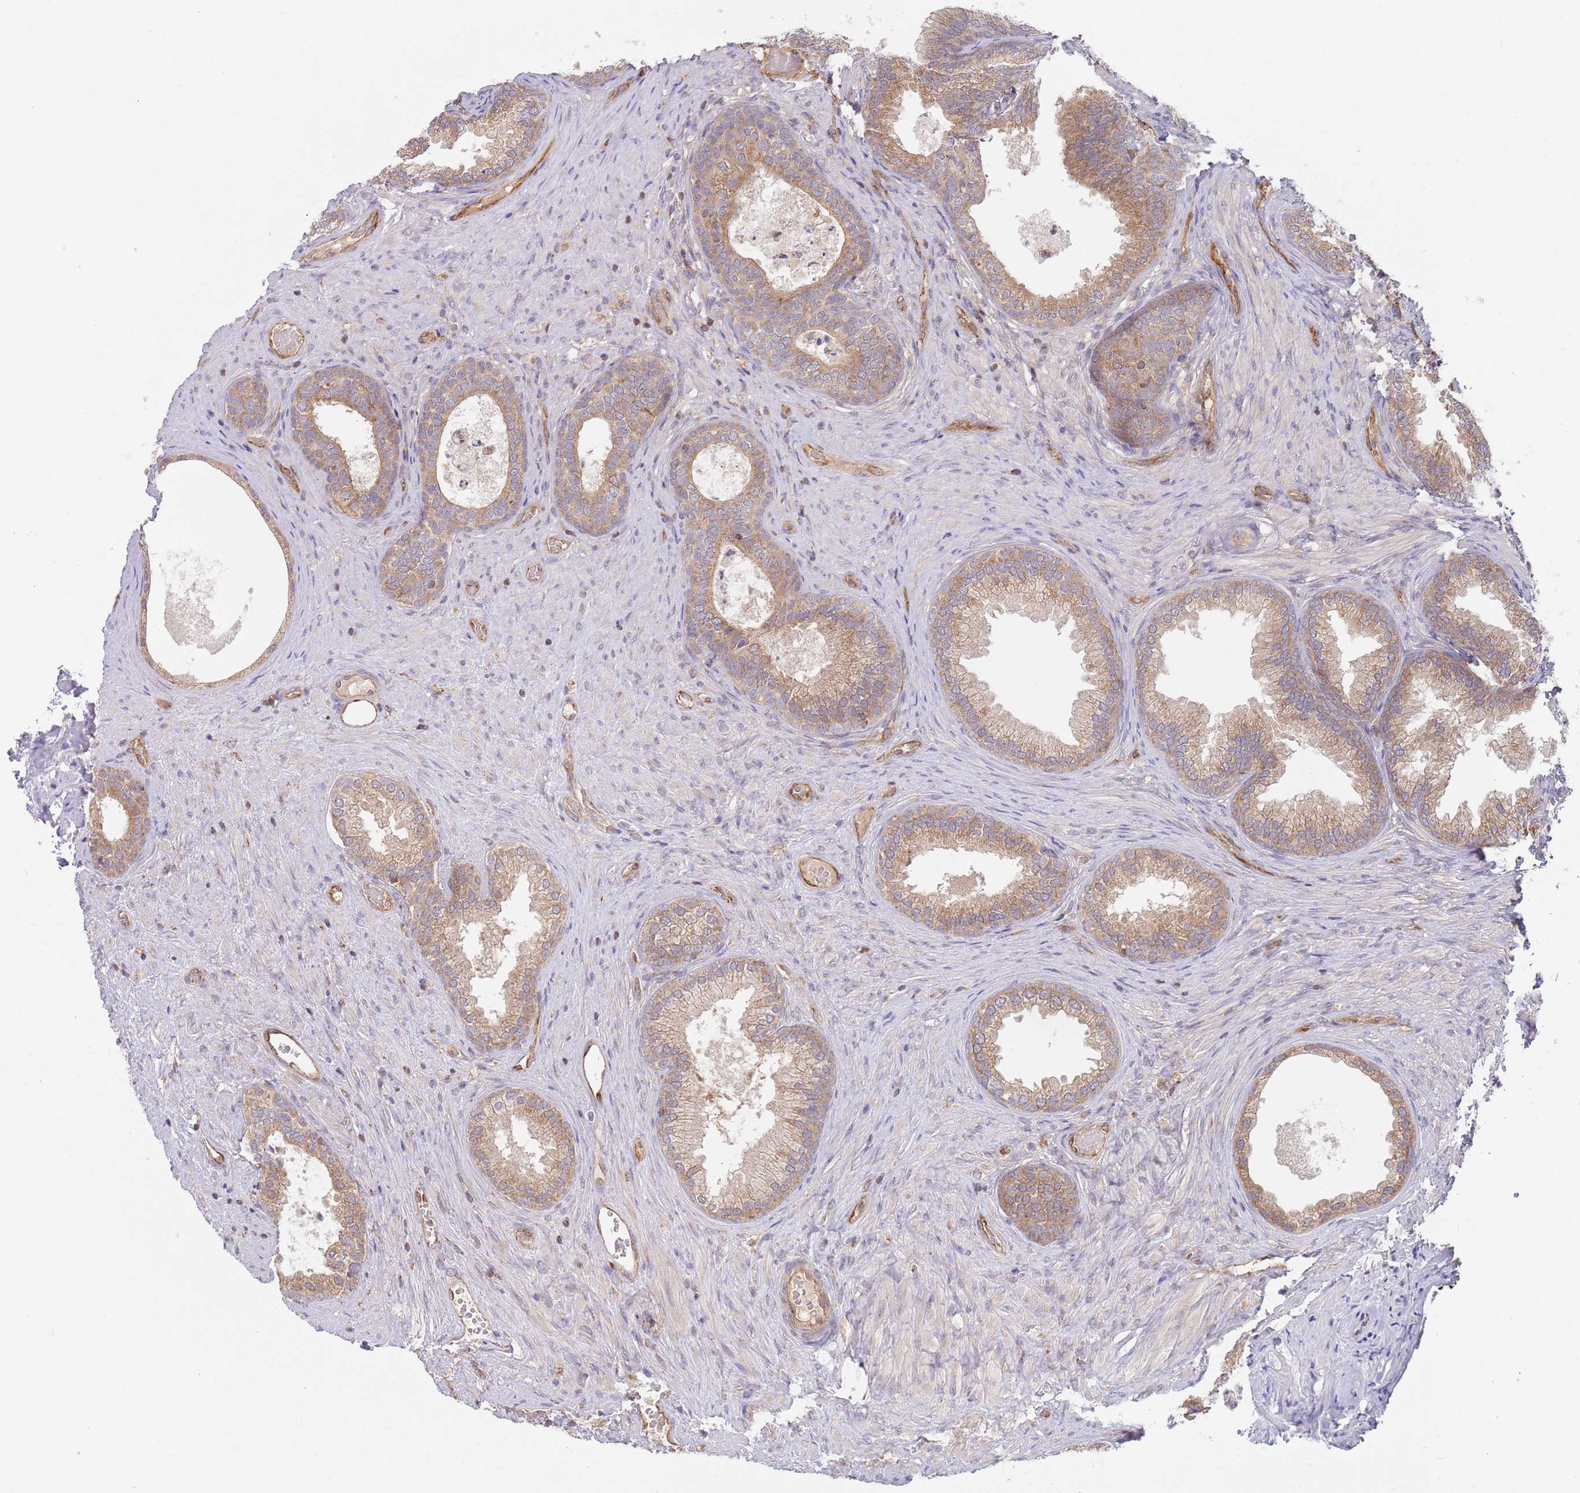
{"staining": {"intensity": "moderate", "quantity": ">75%", "location": "cytoplasmic/membranous"}, "tissue": "prostate", "cell_type": "Glandular cells", "image_type": "normal", "snomed": [{"axis": "morphology", "description": "Normal tissue, NOS"}, {"axis": "topography", "description": "Prostate"}], "caption": "IHC of normal human prostate shows medium levels of moderate cytoplasmic/membranous positivity in approximately >75% of glandular cells.", "gene": "GUK1", "patient": {"sex": "male", "age": 76}}